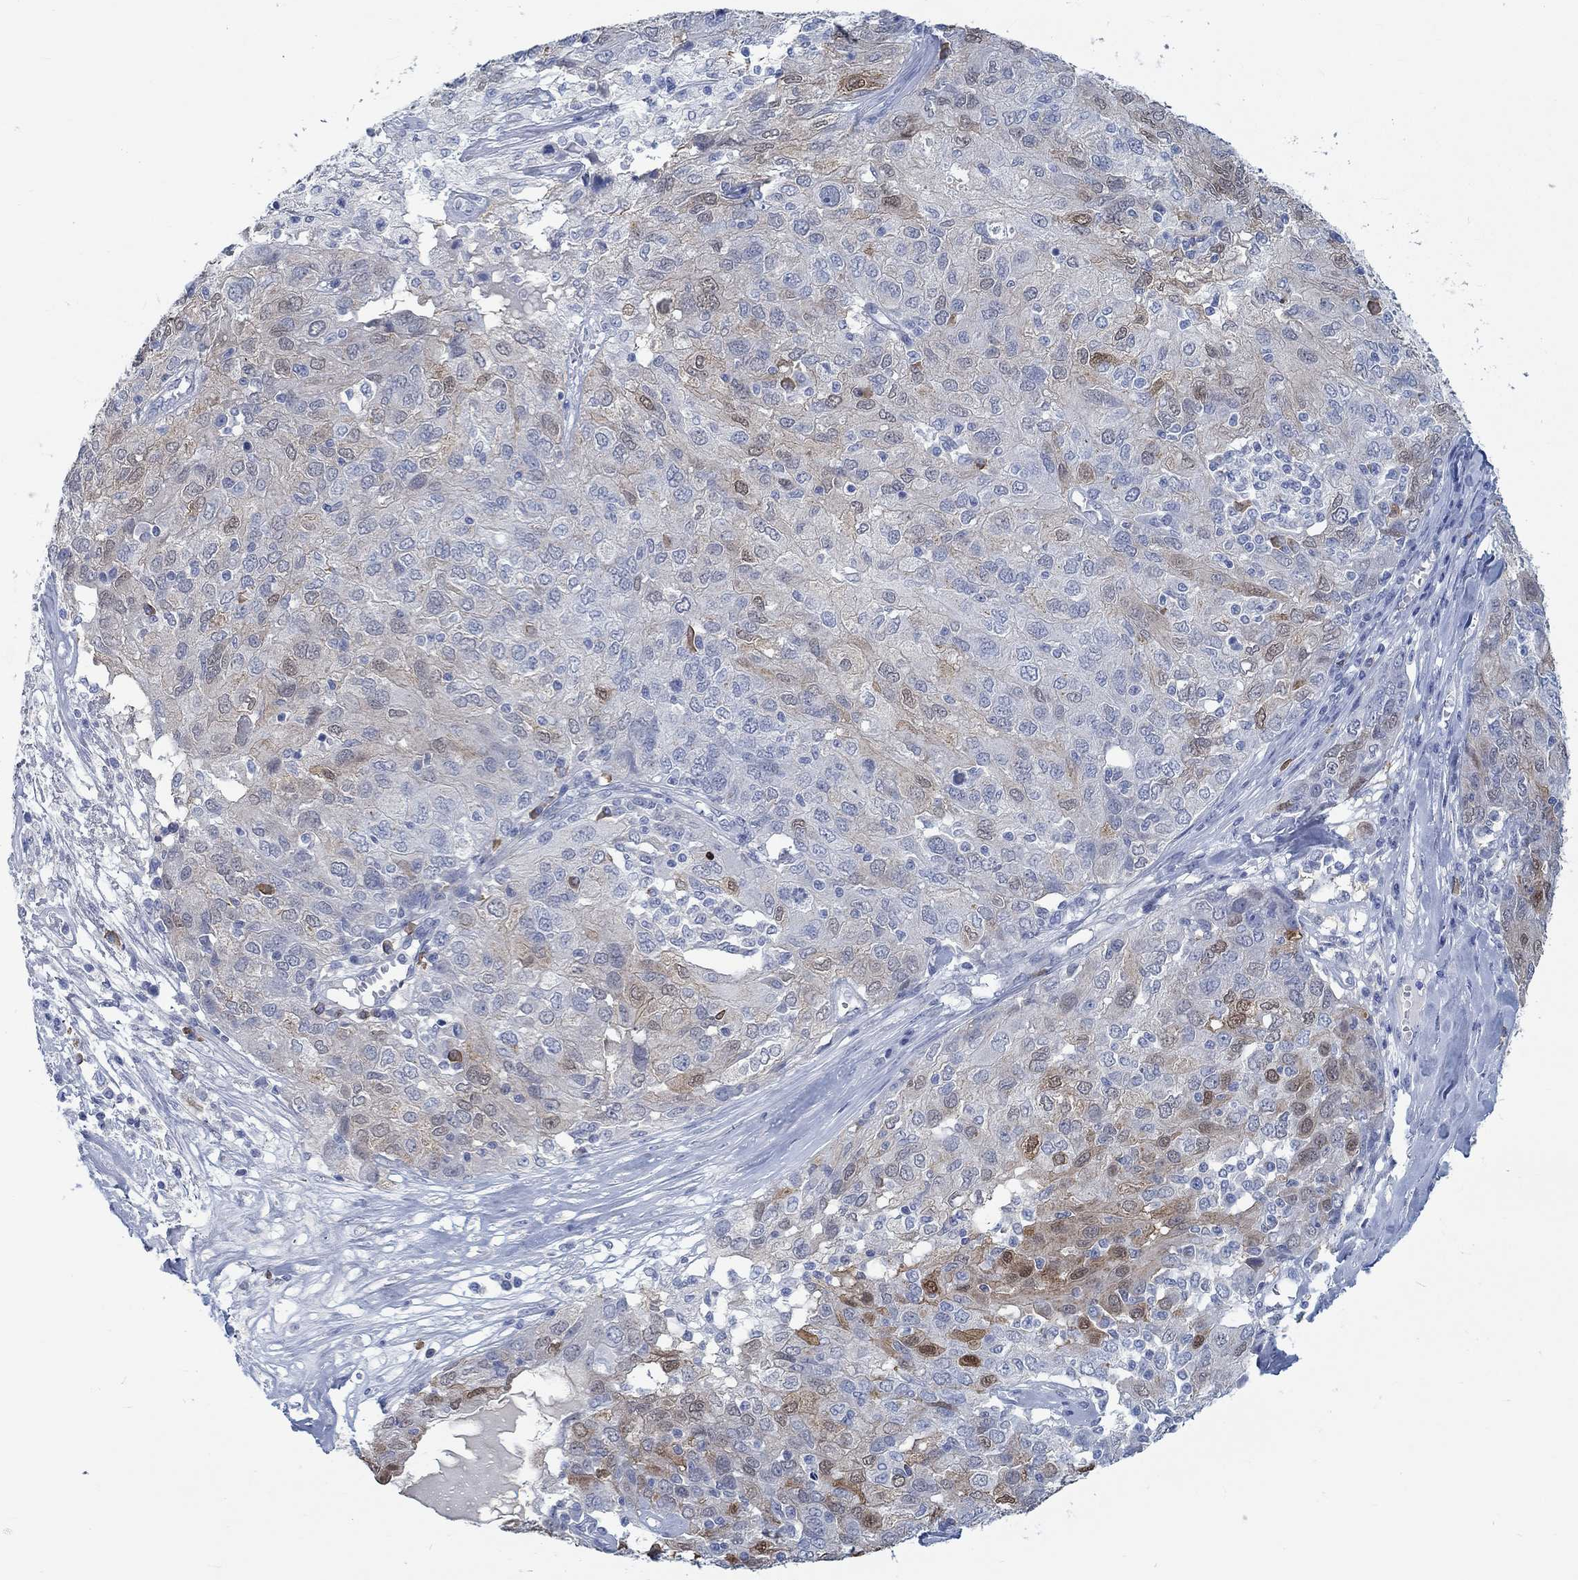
{"staining": {"intensity": "moderate", "quantity": "<25%", "location": "cytoplasmic/membranous,nuclear"}, "tissue": "ovarian cancer", "cell_type": "Tumor cells", "image_type": "cancer", "snomed": [{"axis": "morphology", "description": "Carcinoma, endometroid"}, {"axis": "topography", "description": "Ovary"}], "caption": "An image of human ovarian cancer stained for a protein shows moderate cytoplasmic/membranous and nuclear brown staining in tumor cells.", "gene": "TEKT4", "patient": {"sex": "female", "age": 50}}